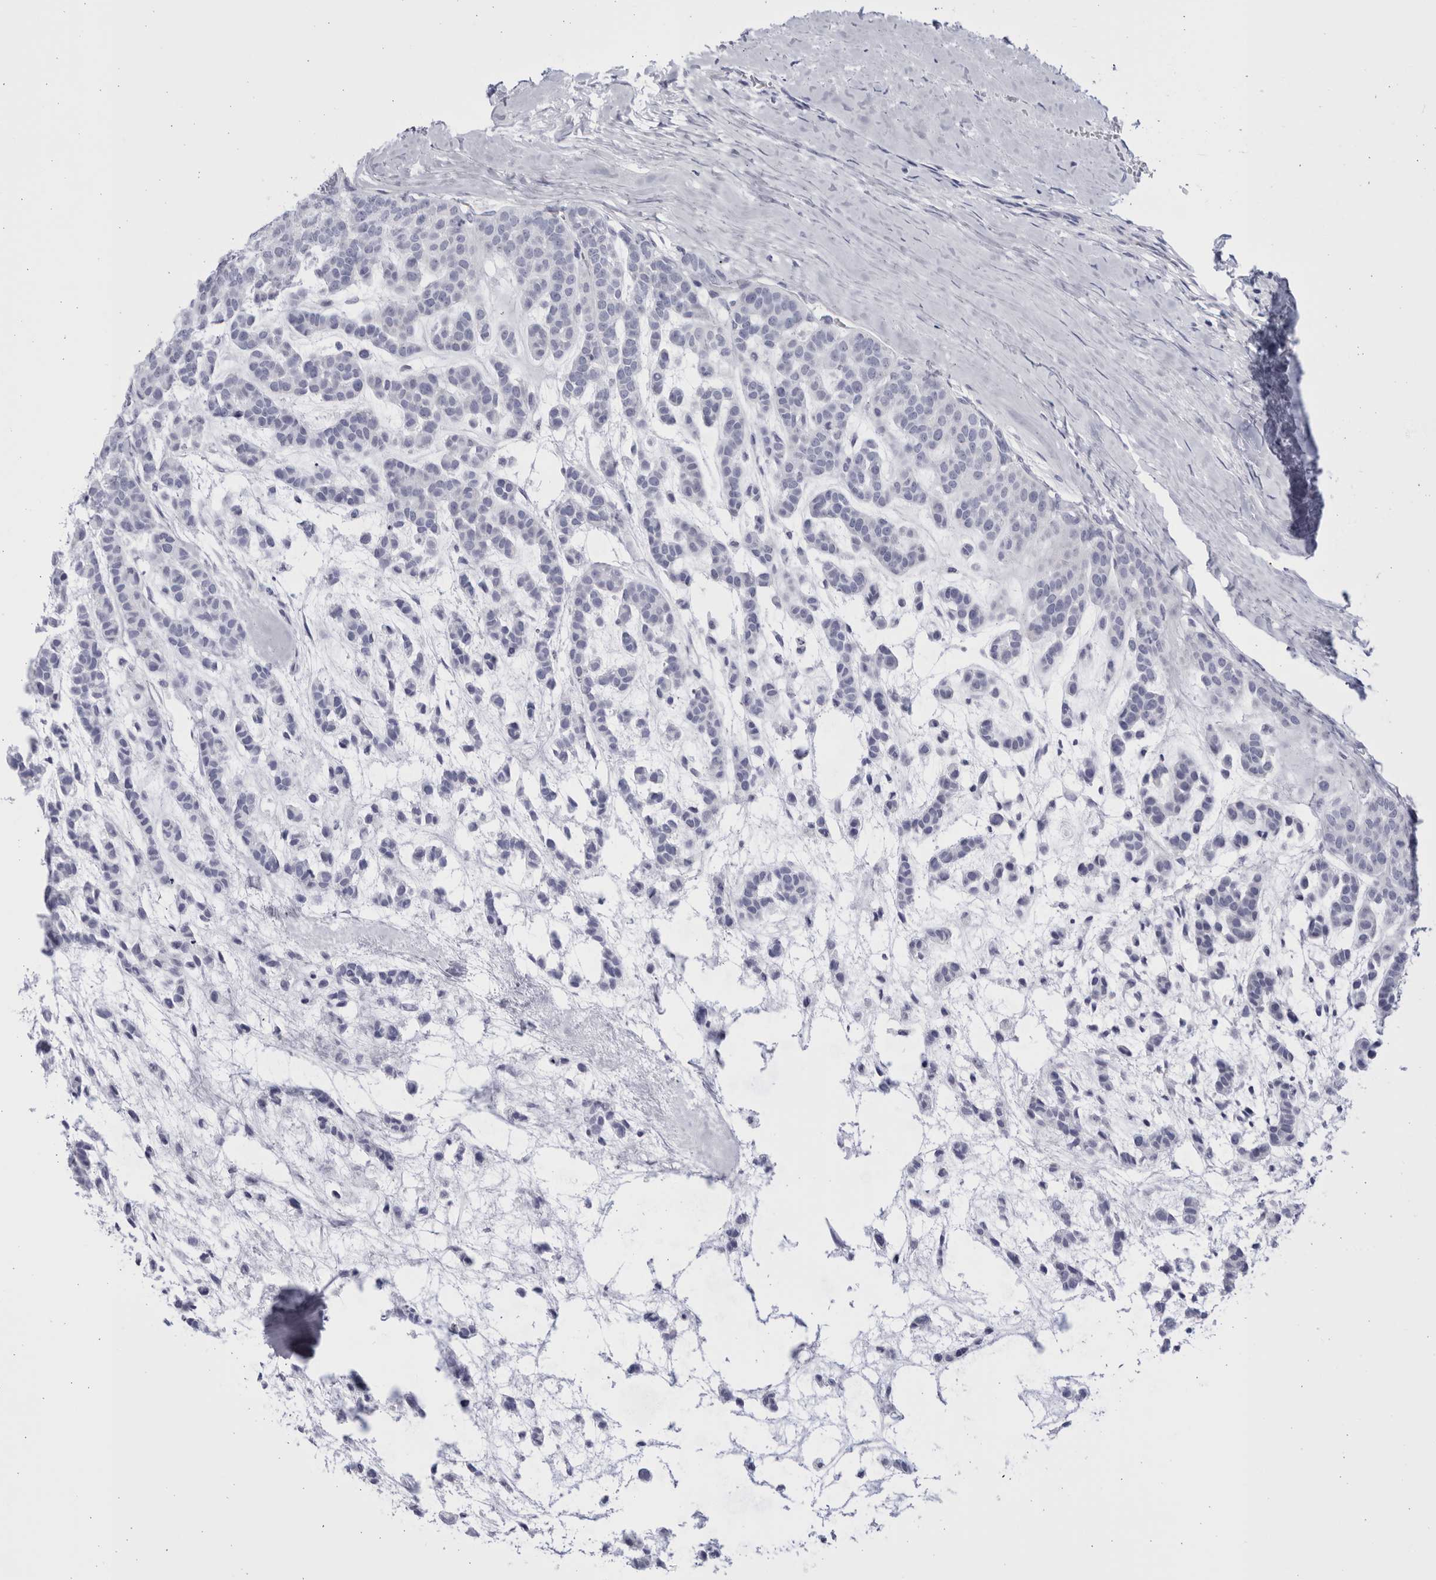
{"staining": {"intensity": "negative", "quantity": "none", "location": "none"}, "tissue": "head and neck cancer", "cell_type": "Tumor cells", "image_type": "cancer", "snomed": [{"axis": "morphology", "description": "Adenocarcinoma, NOS"}, {"axis": "morphology", "description": "Adenoma, NOS"}, {"axis": "topography", "description": "Head-Neck"}], "caption": "The histopathology image demonstrates no staining of tumor cells in adenoma (head and neck).", "gene": "CCDC181", "patient": {"sex": "female", "age": 55}}